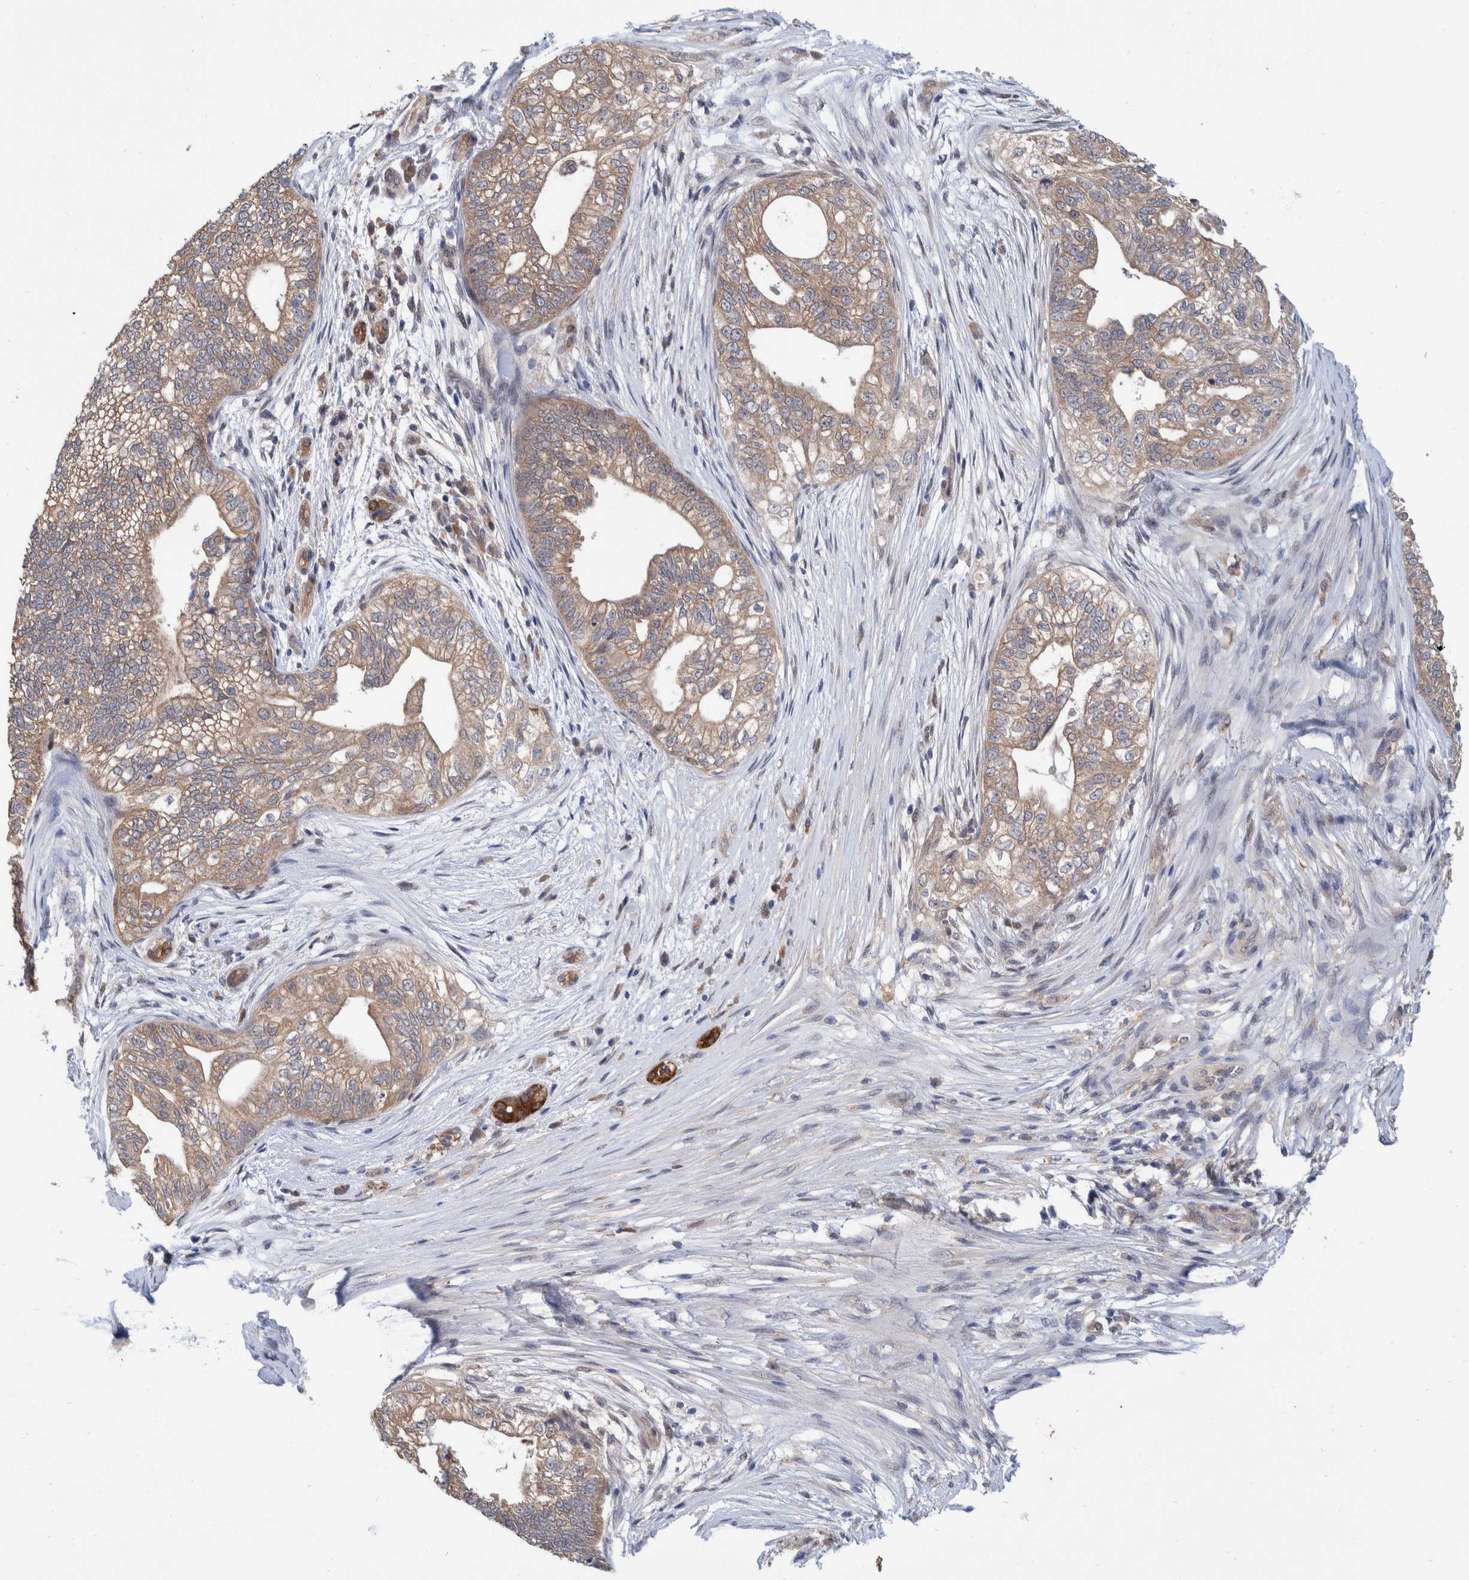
{"staining": {"intensity": "weak", "quantity": ">75%", "location": "cytoplasmic/membranous"}, "tissue": "pancreatic cancer", "cell_type": "Tumor cells", "image_type": "cancer", "snomed": [{"axis": "morphology", "description": "Adenocarcinoma, NOS"}, {"axis": "topography", "description": "Pancreas"}], "caption": "Pancreatic adenocarcinoma stained with immunohistochemistry (IHC) exhibits weak cytoplasmic/membranous expression in about >75% of tumor cells.", "gene": "PFAS", "patient": {"sex": "male", "age": 72}}